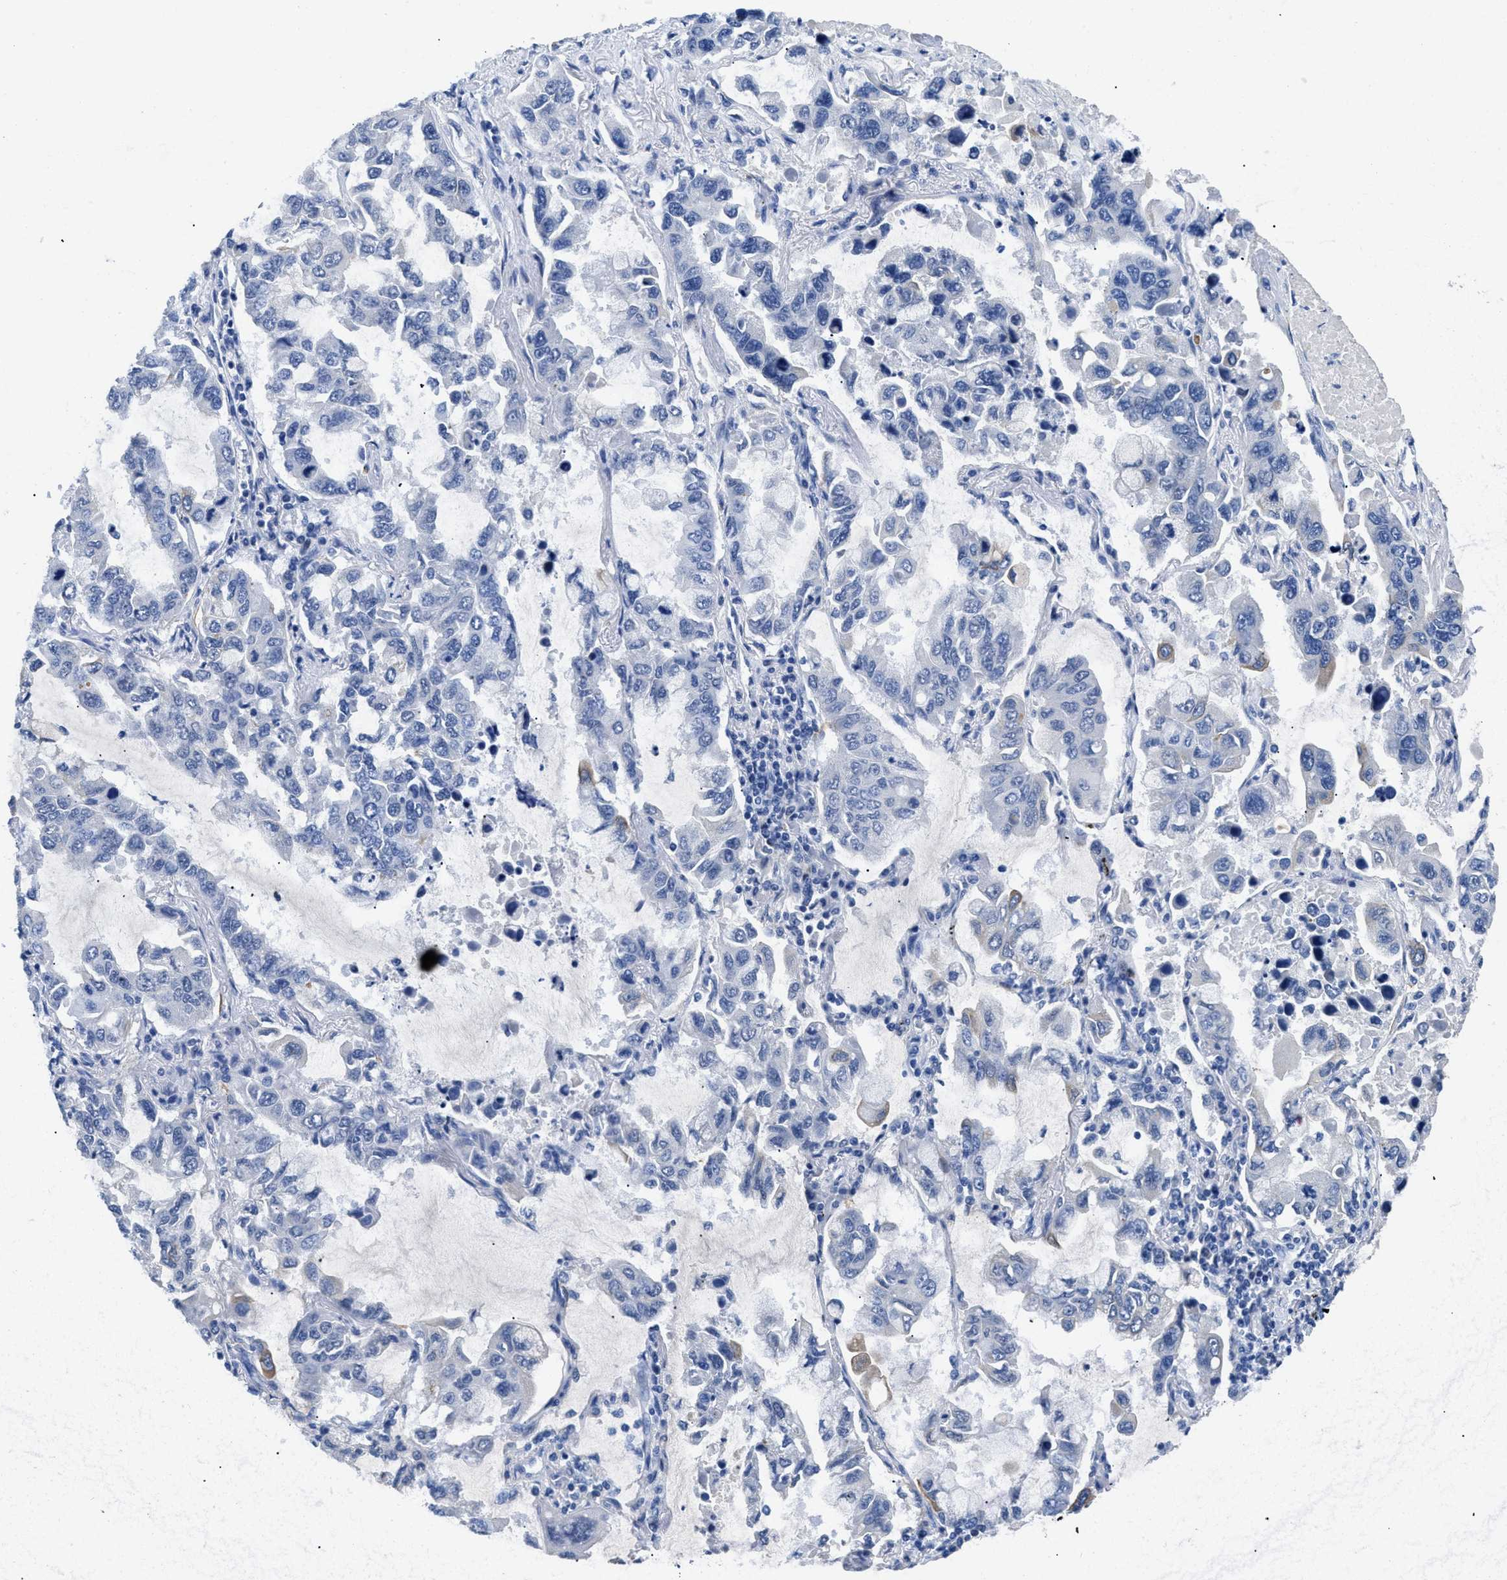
{"staining": {"intensity": "negative", "quantity": "none", "location": "none"}, "tissue": "lung cancer", "cell_type": "Tumor cells", "image_type": "cancer", "snomed": [{"axis": "morphology", "description": "Adenocarcinoma, NOS"}, {"axis": "topography", "description": "Lung"}], "caption": "DAB (3,3'-diaminobenzidine) immunohistochemical staining of lung cancer (adenocarcinoma) shows no significant positivity in tumor cells.", "gene": "TMEM68", "patient": {"sex": "male", "age": 64}}